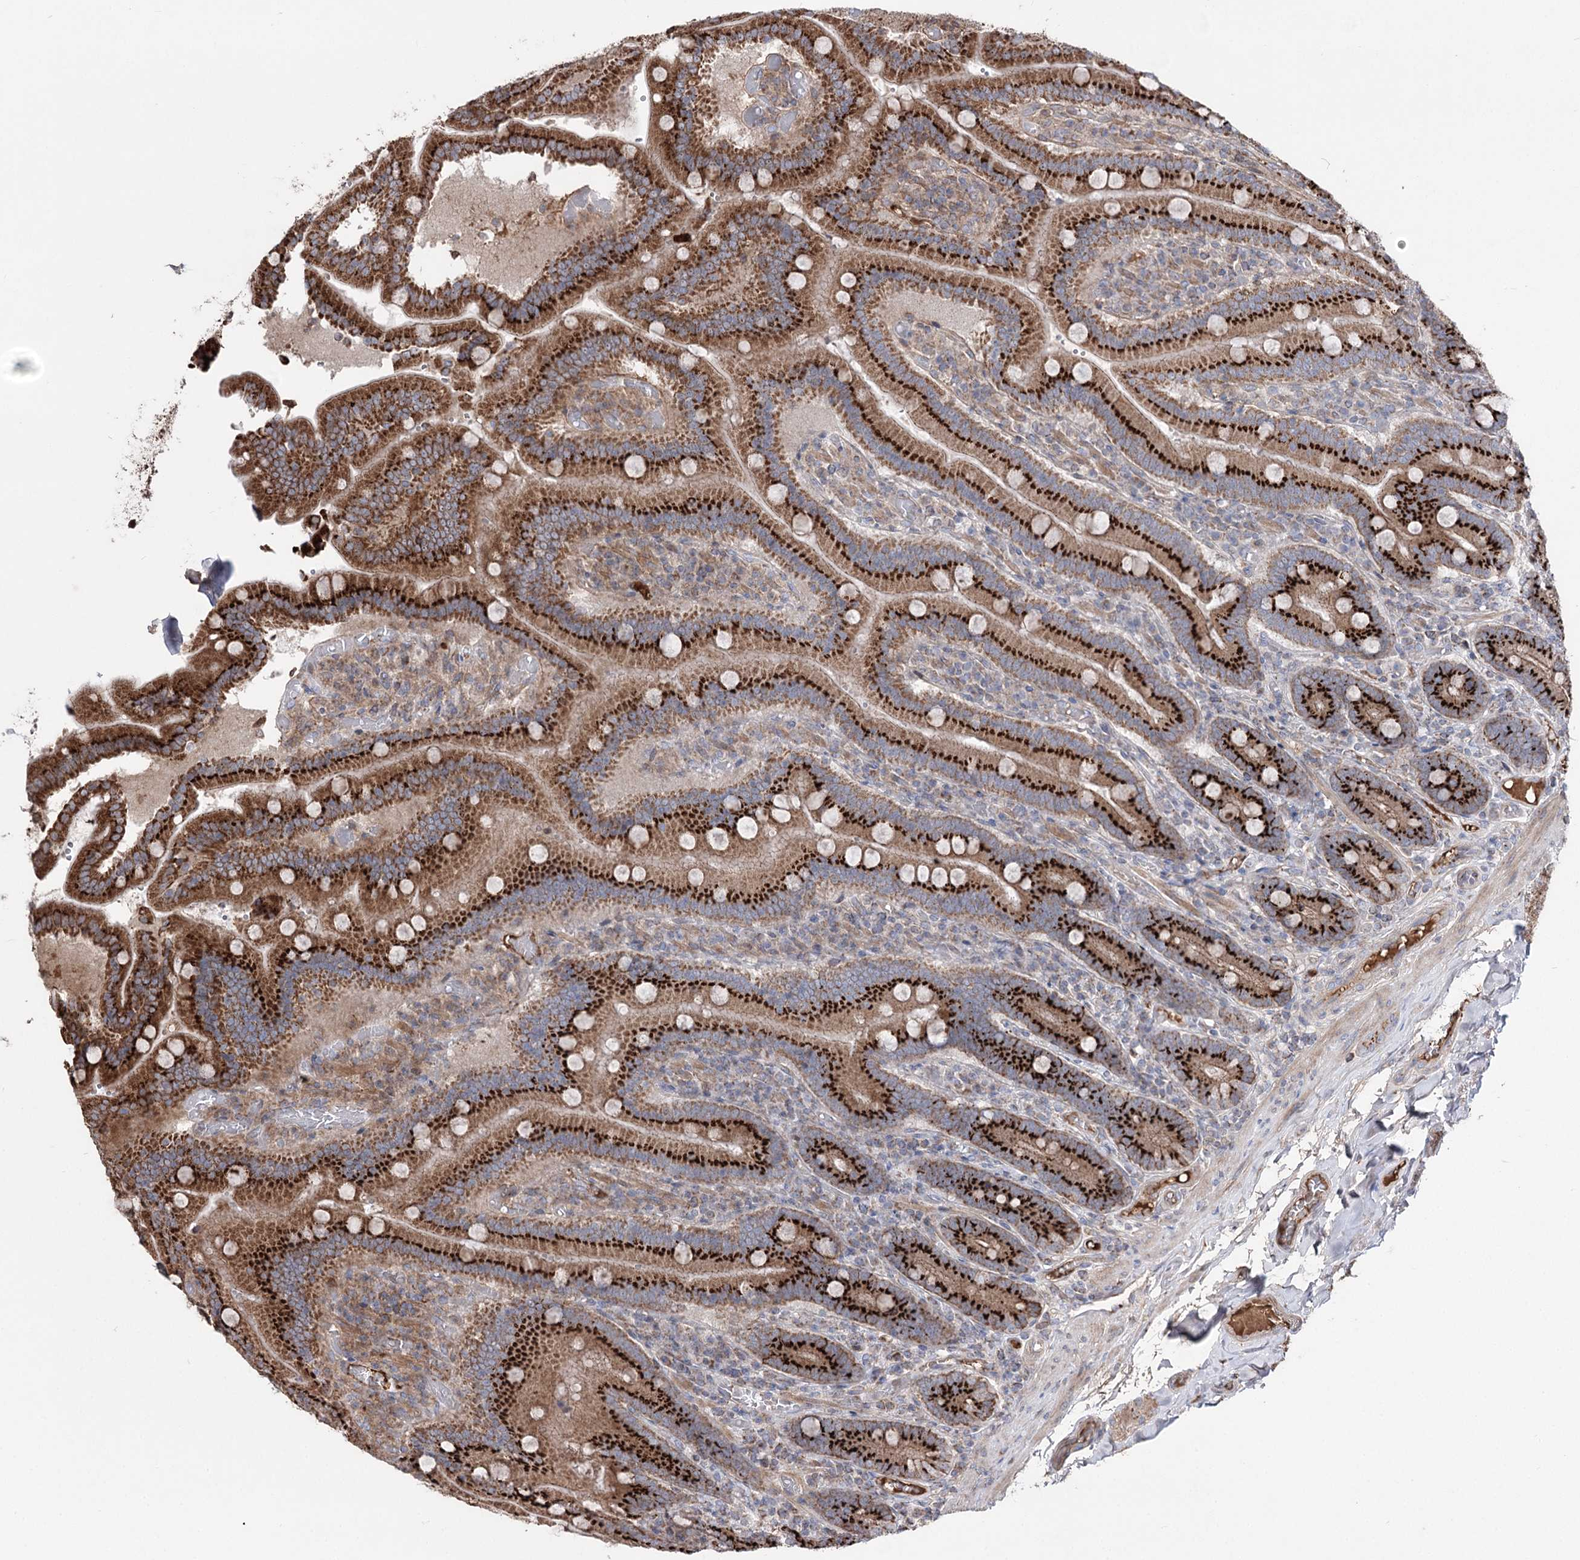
{"staining": {"intensity": "strong", "quantity": ">75%", "location": "cytoplasmic/membranous"}, "tissue": "duodenum", "cell_type": "Glandular cells", "image_type": "normal", "snomed": [{"axis": "morphology", "description": "Normal tissue, NOS"}, {"axis": "topography", "description": "Duodenum"}], "caption": "Protein expression analysis of benign duodenum reveals strong cytoplasmic/membranous expression in approximately >75% of glandular cells. Immunohistochemistry (ihc) stains the protein of interest in brown and the nuclei are stained blue.", "gene": "ARHGAP20", "patient": {"sex": "female", "age": 62}}